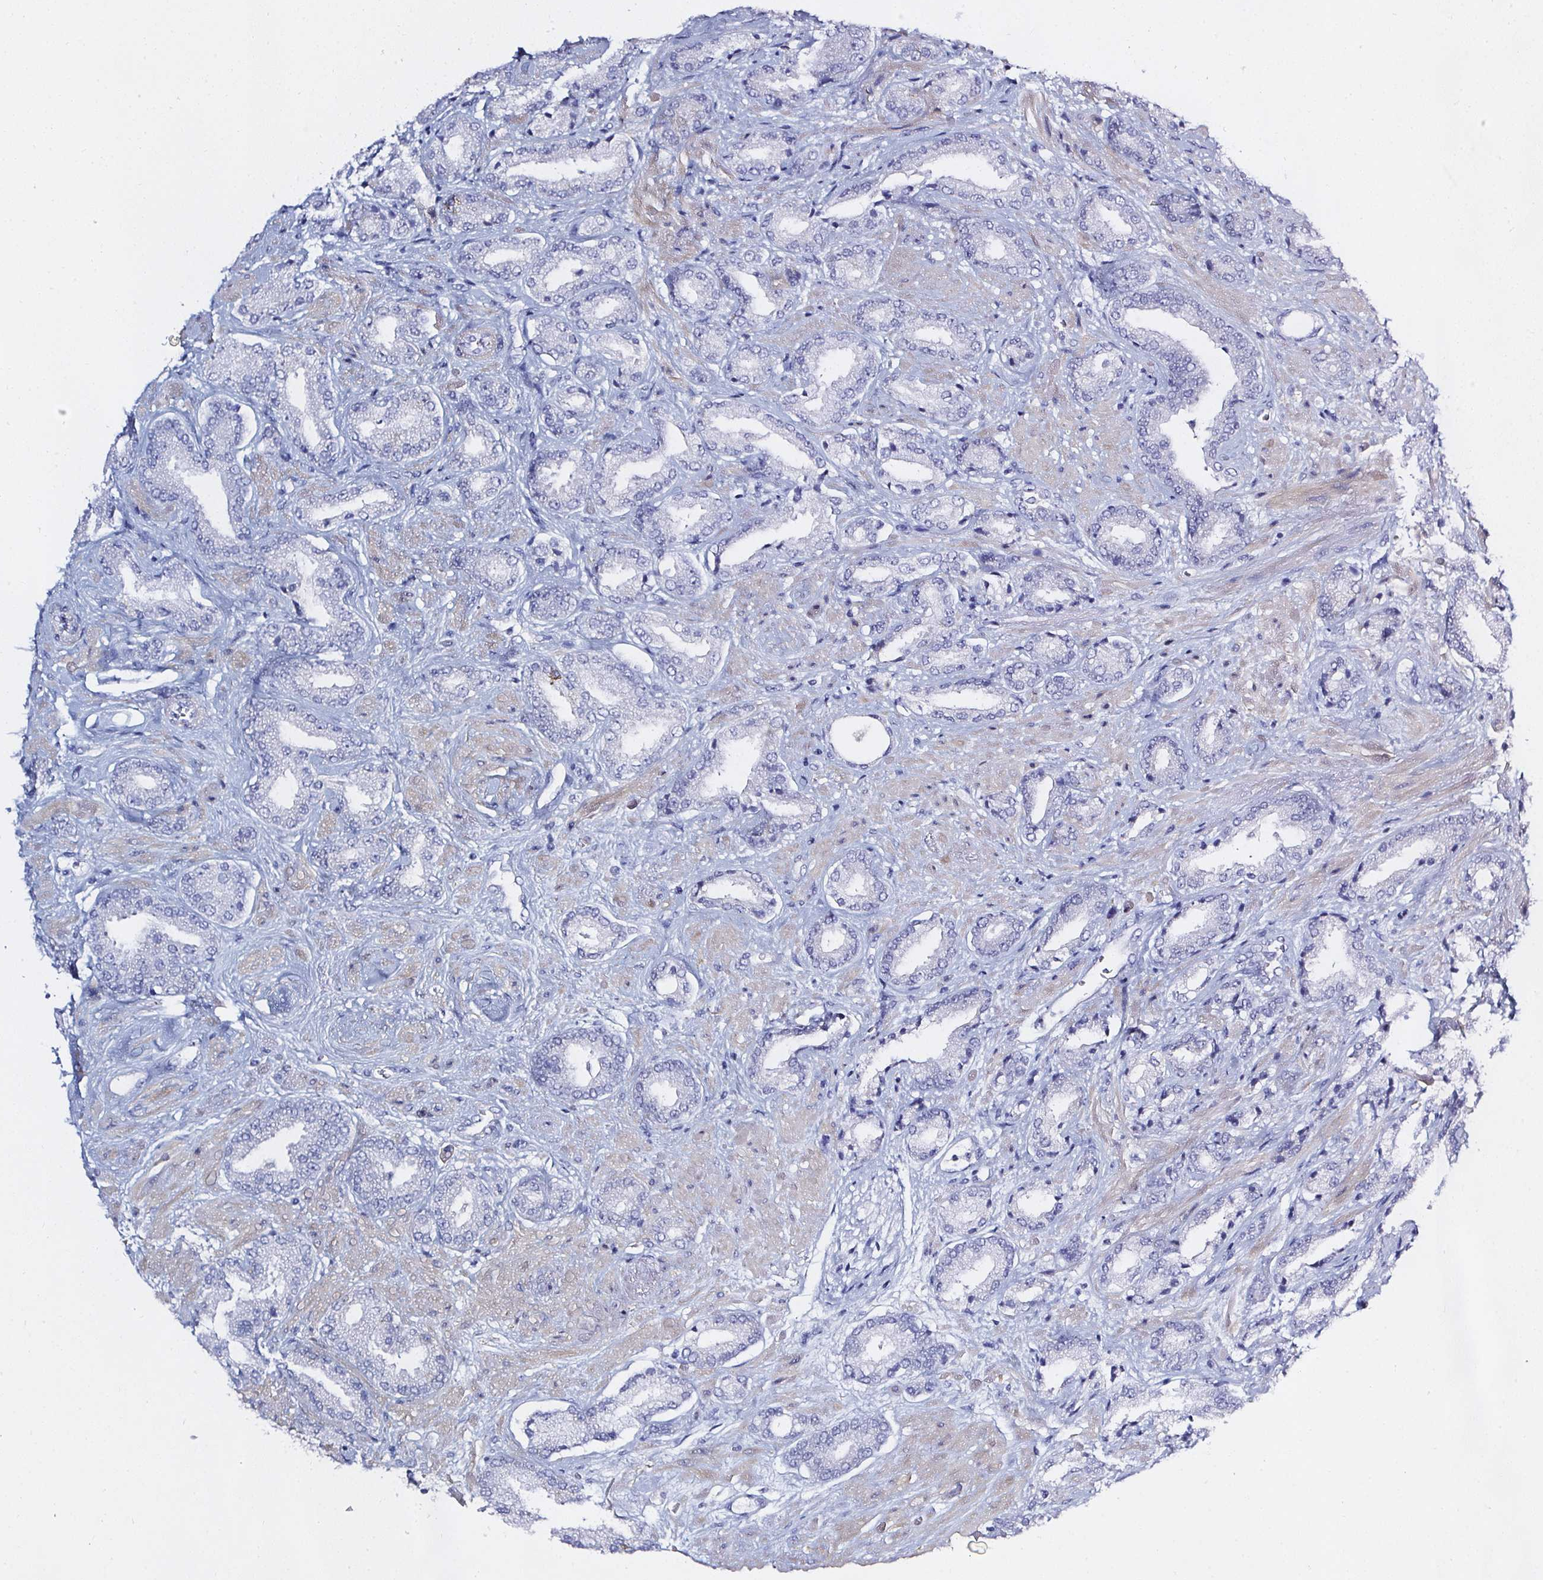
{"staining": {"intensity": "negative", "quantity": "none", "location": "none"}, "tissue": "prostate cancer", "cell_type": "Tumor cells", "image_type": "cancer", "snomed": [{"axis": "morphology", "description": "Adenocarcinoma, High grade"}, {"axis": "topography", "description": "Prostate"}], "caption": "This is a histopathology image of immunohistochemistry staining of prostate high-grade adenocarcinoma, which shows no staining in tumor cells. (Stains: DAB (3,3'-diaminobenzidine) immunohistochemistry (IHC) with hematoxylin counter stain, Microscopy: brightfield microscopy at high magnification).", "gene": "ELAVL2", "patient": {"sex": "male", "age": 56}}